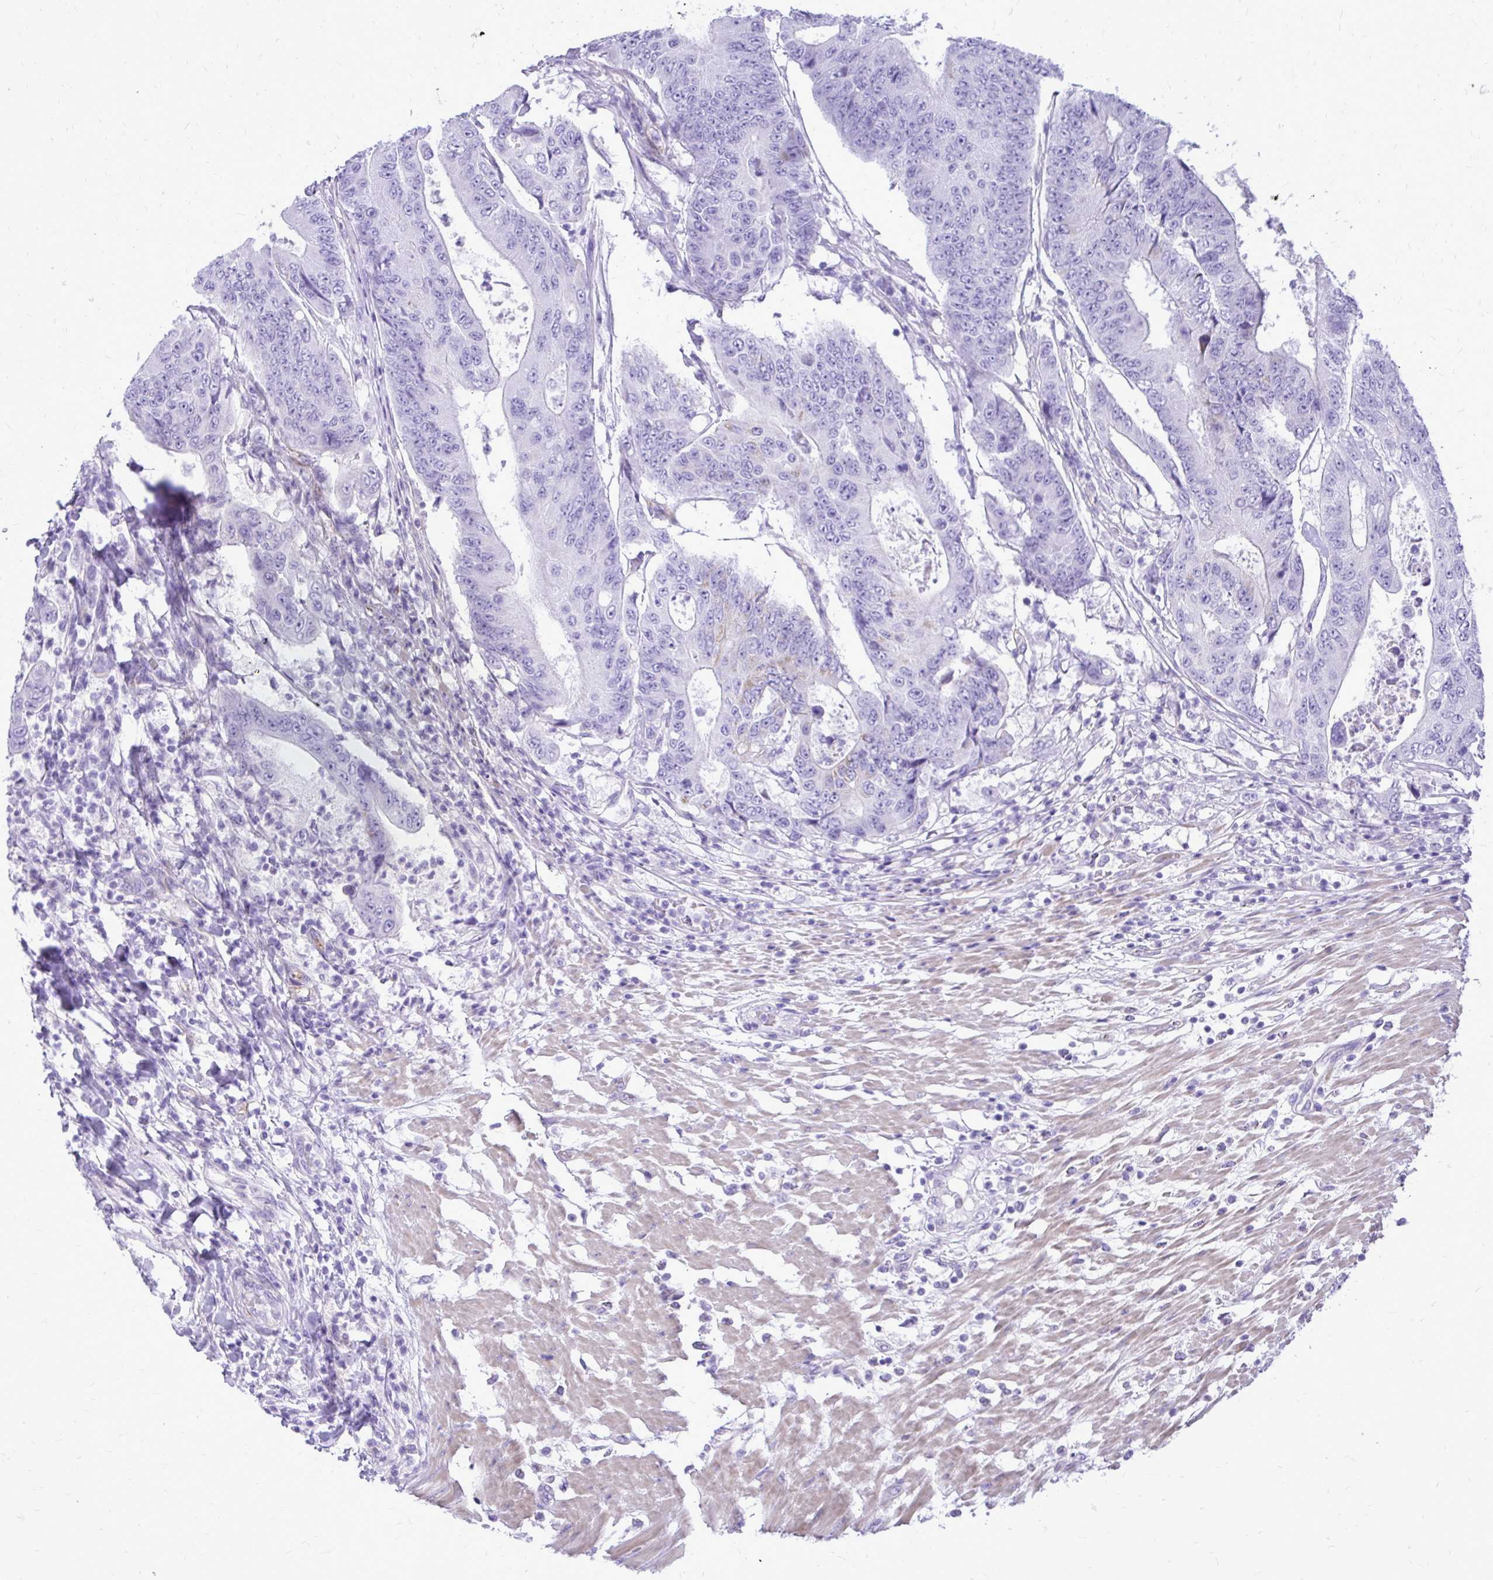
{"staining": {"intensity": "negative", "quantity": "none", "location": "none"}, "tissue": "colorectal cancer", "cell_type": "Tumor cells", "image_type": "cancer", "snomed": [{"axis": "morphology", "description": "Adenocarcinoma, NOS"}, {"axis": "topography", "description": "Colon"}], "caption": "Tumor cells are negative for brown protein staining in colorectal cancer.", "gene": "PELI3", "patient": {"sex": "female", "age": 48}}